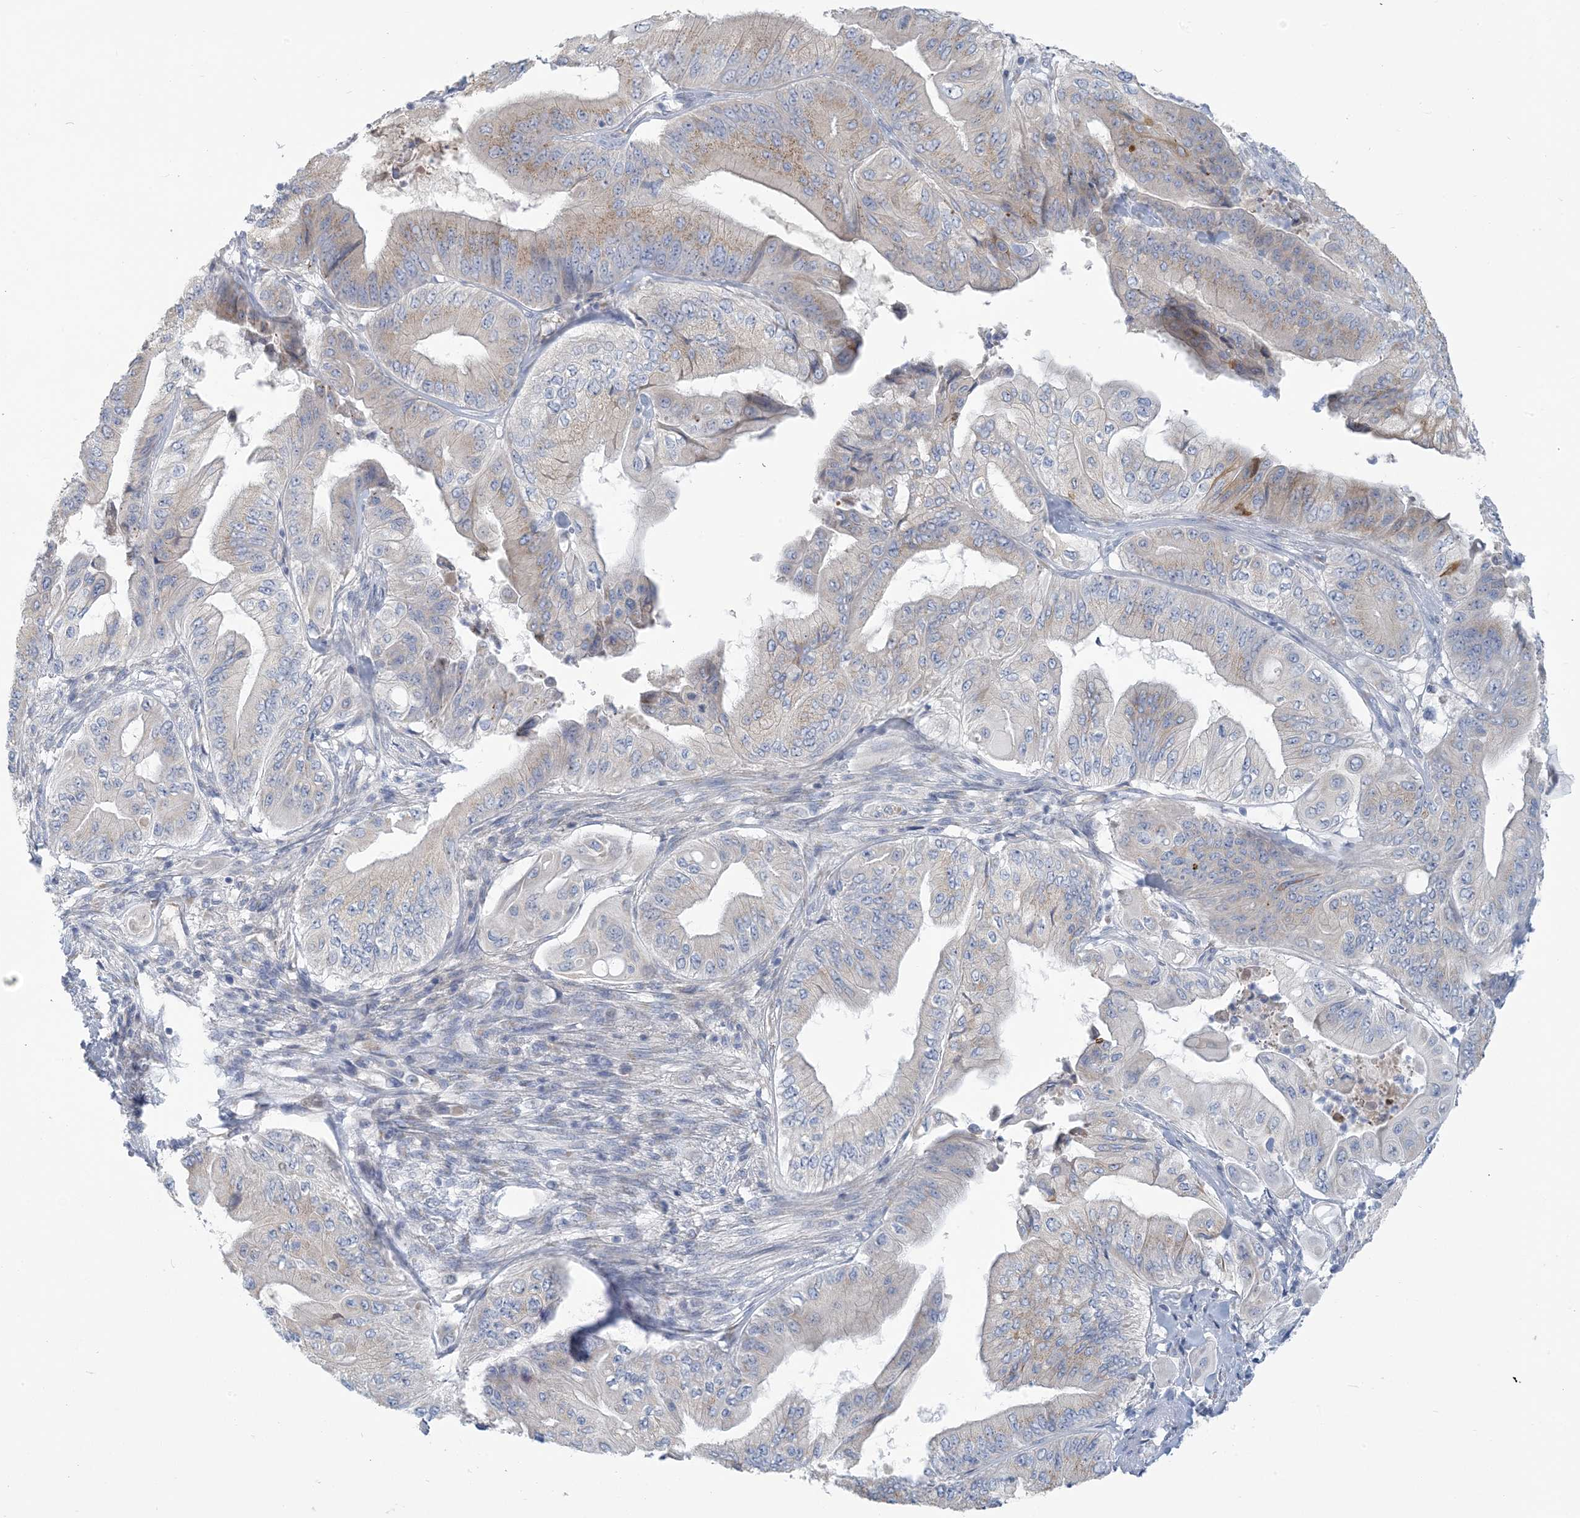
{"staining": {"intensity": "weak", "quantity": "25%-75%", "location": "cytoplasmic/membranous"}, "tissue": "pancreatic cancer", "cell_type": "Tumor cells", "image_type": "cancer", "snomed": [{"axis": "morphology", "description": "Adenocarcinoma, NOS"}, {"axis": "topography", "description": "Pancreas"}], "caption": "Weak cytoplasmic/membranous positivity is seen in approximately 25%-75% of tumor cells in adenocarcinoma (pancreatic). (brown staining indicates protein expression, while blue staining denotes nuclei).", "gene": "SCML1", "patient": {"sex": "female", "age": 77}}